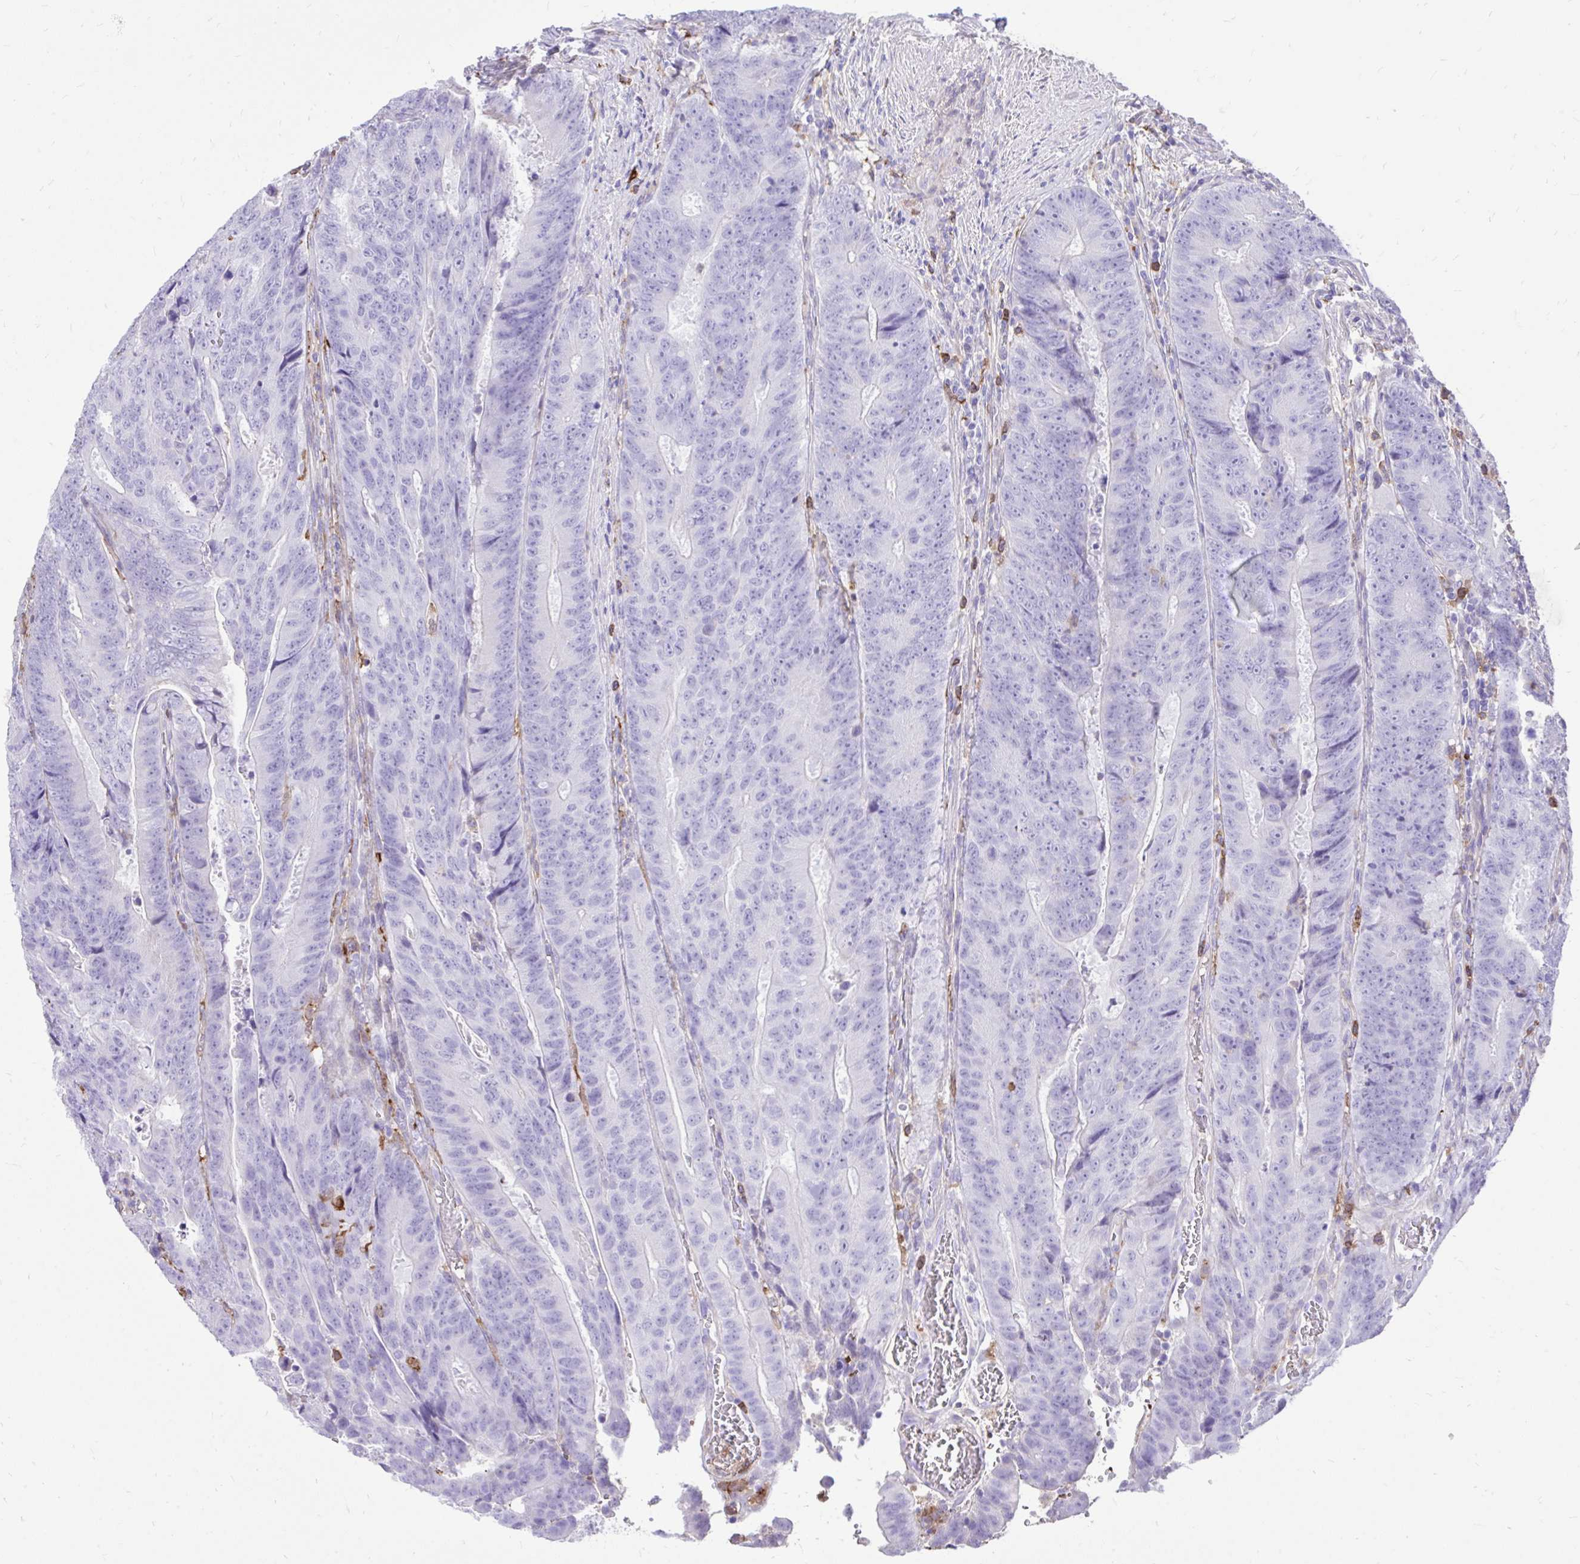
{"staining": {"intensity": "negative", "quantity": "none", "location": "none"}, "tissue": "colorectal cancer", "cell_type": "Tumor cells", "image_type": "cancer", "snomed": [{"axis": "morphology", "description": "Adenocarcinoma, NOS"}, {"axis": "topography", "description": "Colon"}], "caption": "Adenocarcinoma (colorectal) was stained to show a protein in brown. There is no significant expression in tumor cells.", "gene": "TLR7", "patient": {"sex": "female", "age": 48}}